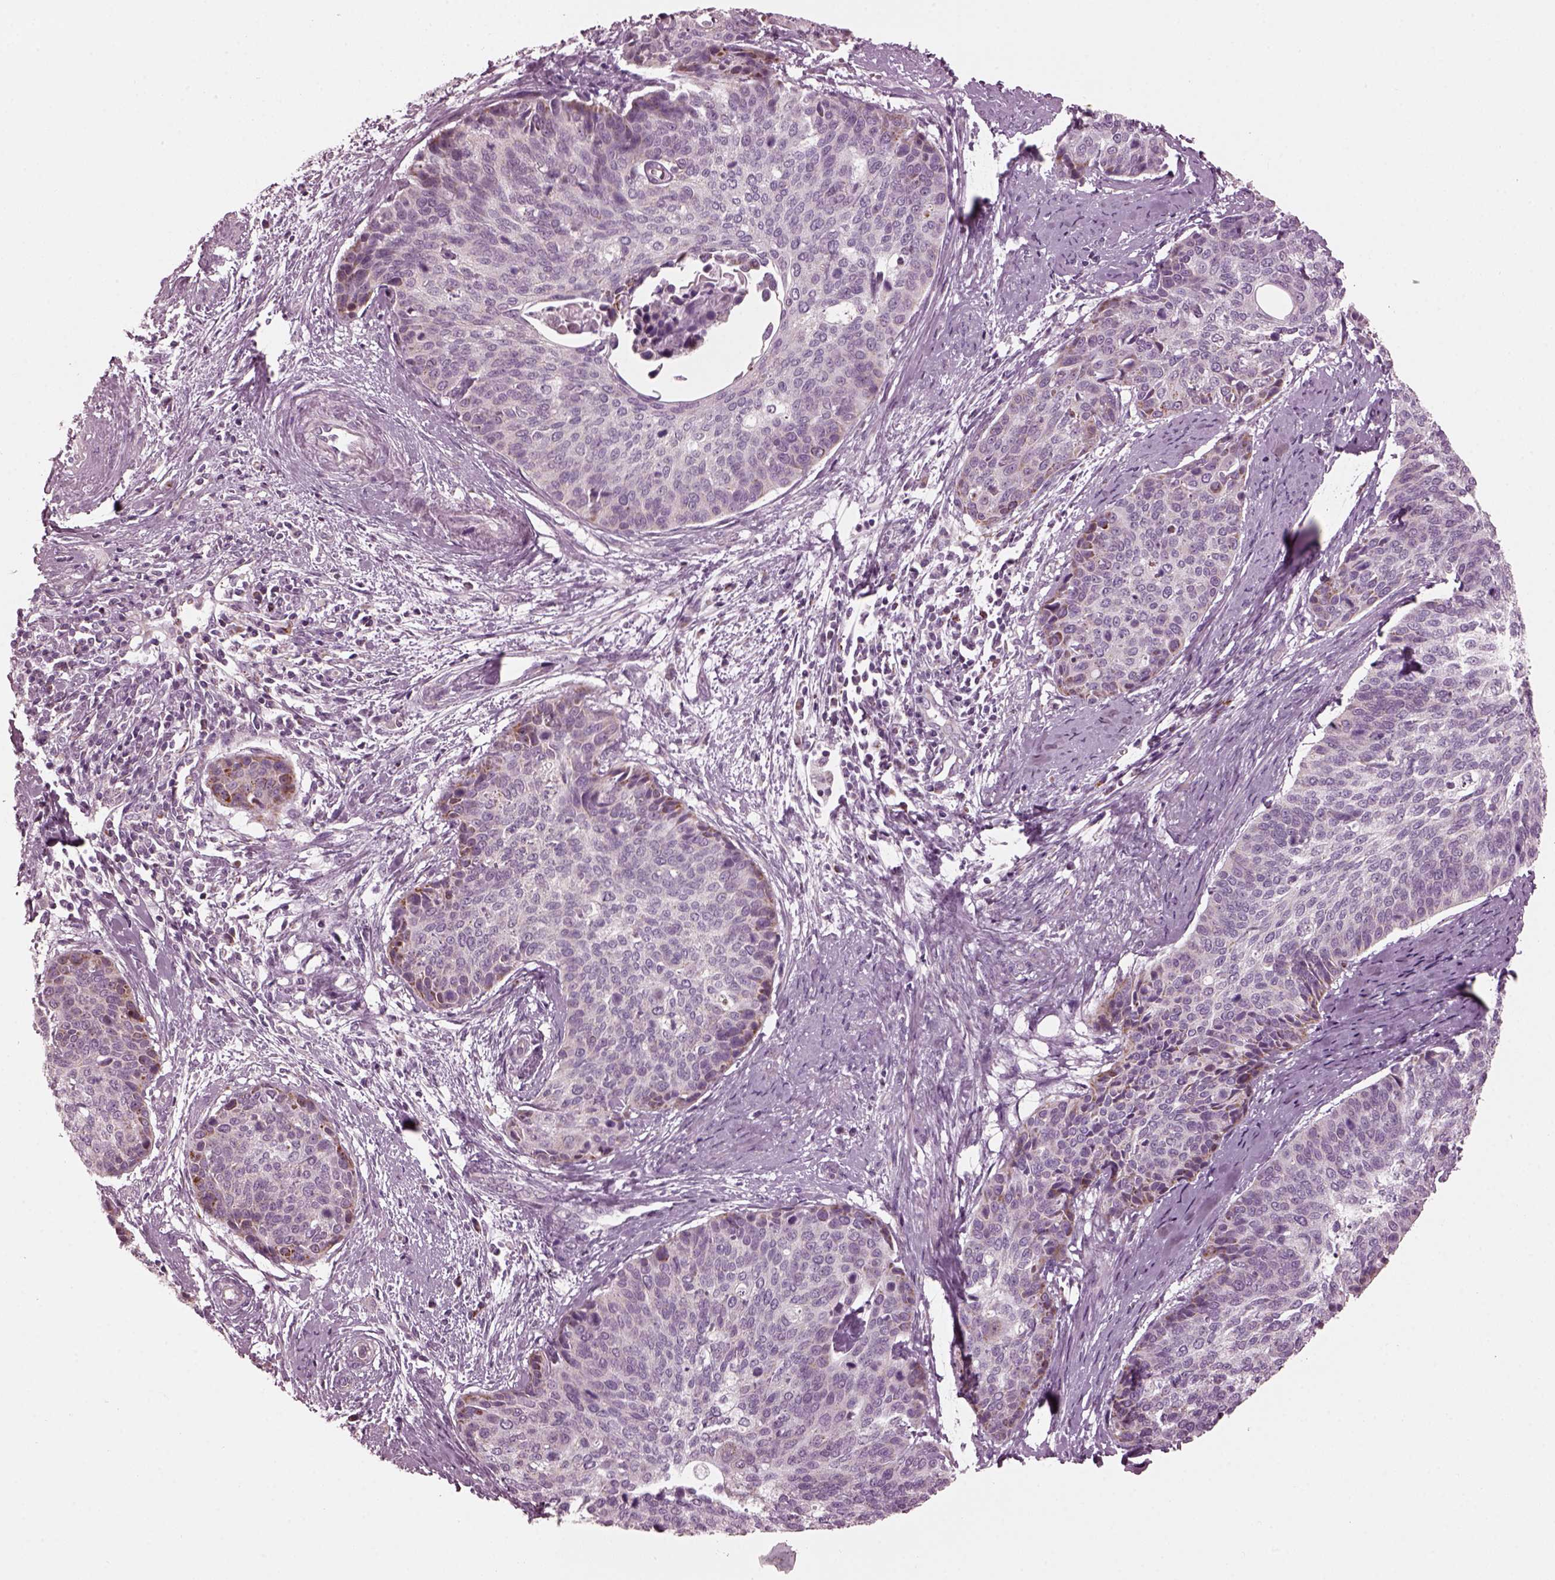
{"staining": {"intensity": "strong", "quantity": "<25%", "location": "cytoplasmic/membranous"}, "tissue": "cervical cancer", "cell_type": "Tumor cells", "image_type": "cancer", "snomed": [{"axis": "morphology", "description": "Squamous cell carcinoma, NOS"}, {"axis": "topography", "description": "Cervix"}], "caption": "A brown stain labels strong cytoplasmic/membranous staining of a protein in human cervical cancer tumor cells.", "gene": "RIMS2", "patient": {"sex": "female", "age": 69}}